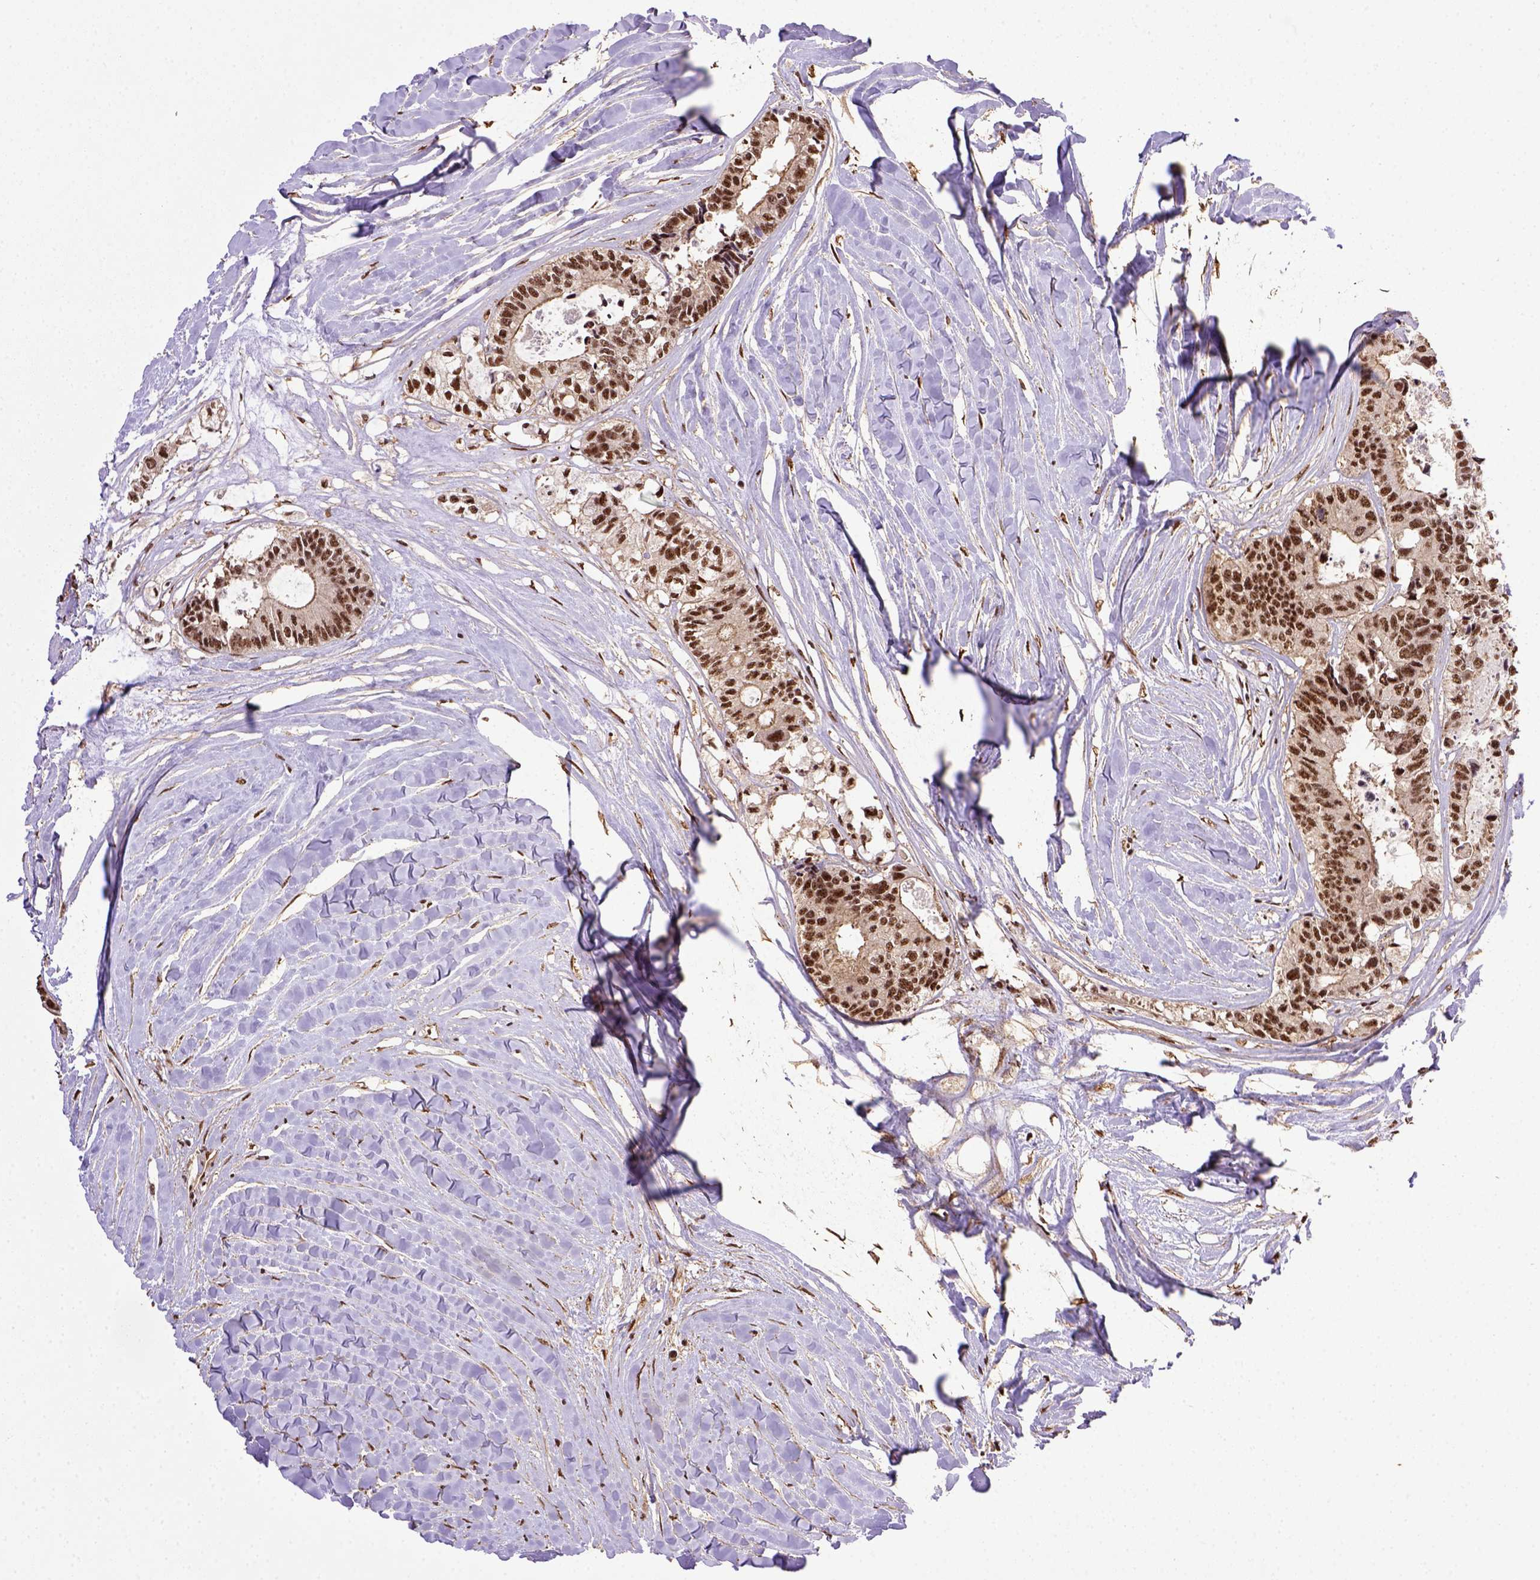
{"staining": {"intensity": "strong", "quantity": ">75%", "location": "nuclear"}, "tissue": "colorectal cancer", "cell_type": "Tumor cells", "image_type": "cancer", "snomed": [{"axis": "morphology", "description": "Adenocarcinoma, NOS"}, {"axis": "topography", "description": "Colon"}, {"axis": "topography", "description": "Rectum"}], "caption": "High-magnification brightfield microscopy of colorectal adenocarcinoma stained with DAB (brown) and counterstained with hematoxylin (blue). tumor cells exhibit strong nuclear expression is present in about>75% of cells. (brown staining indicates protein expression, while blue staining denotes nuclei).", "gene": "PPIG", "patient": {"sex": "male", "age": 57}}